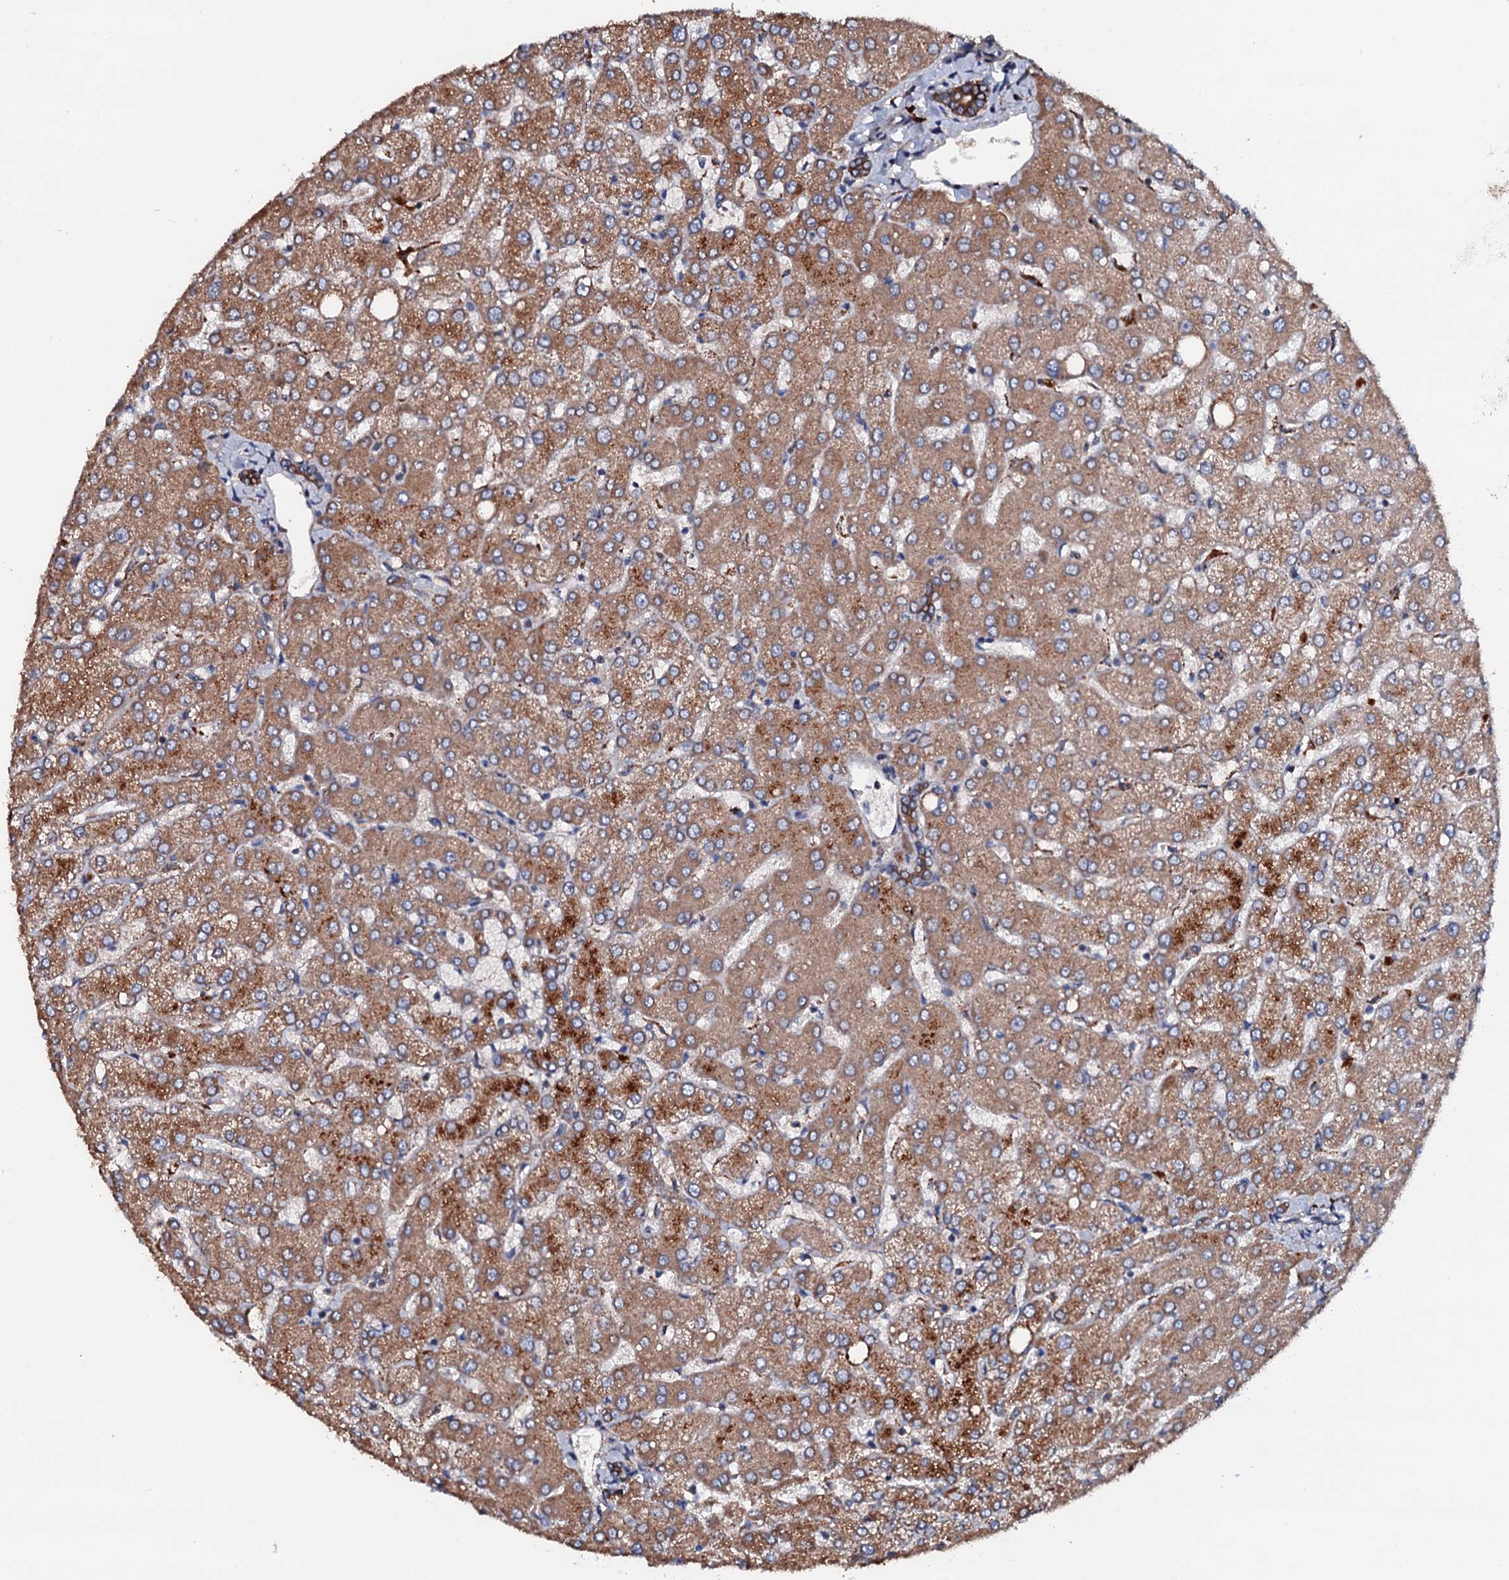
{"staining": {"intensity": "strong", "quantity": ">75%", "location": "cytoplasmic/membranous"}, "tissue": "liver", "cell_type": "Cholangiocytes", "image_type": "normal", "snomed": [{"axis": "morphology", "description": "Normal tissue, NOS"}, {"axis": "topography", "description": "Liver"}], "caption": "Immunohistochemistry (IHC) of unremarkable liver shows high levels of strong cytoplasmic/membranous expression in approximately >75% of cholangiocytes.", "gene": "NEK1", "patient": {"sex": "female", "age": 54}}